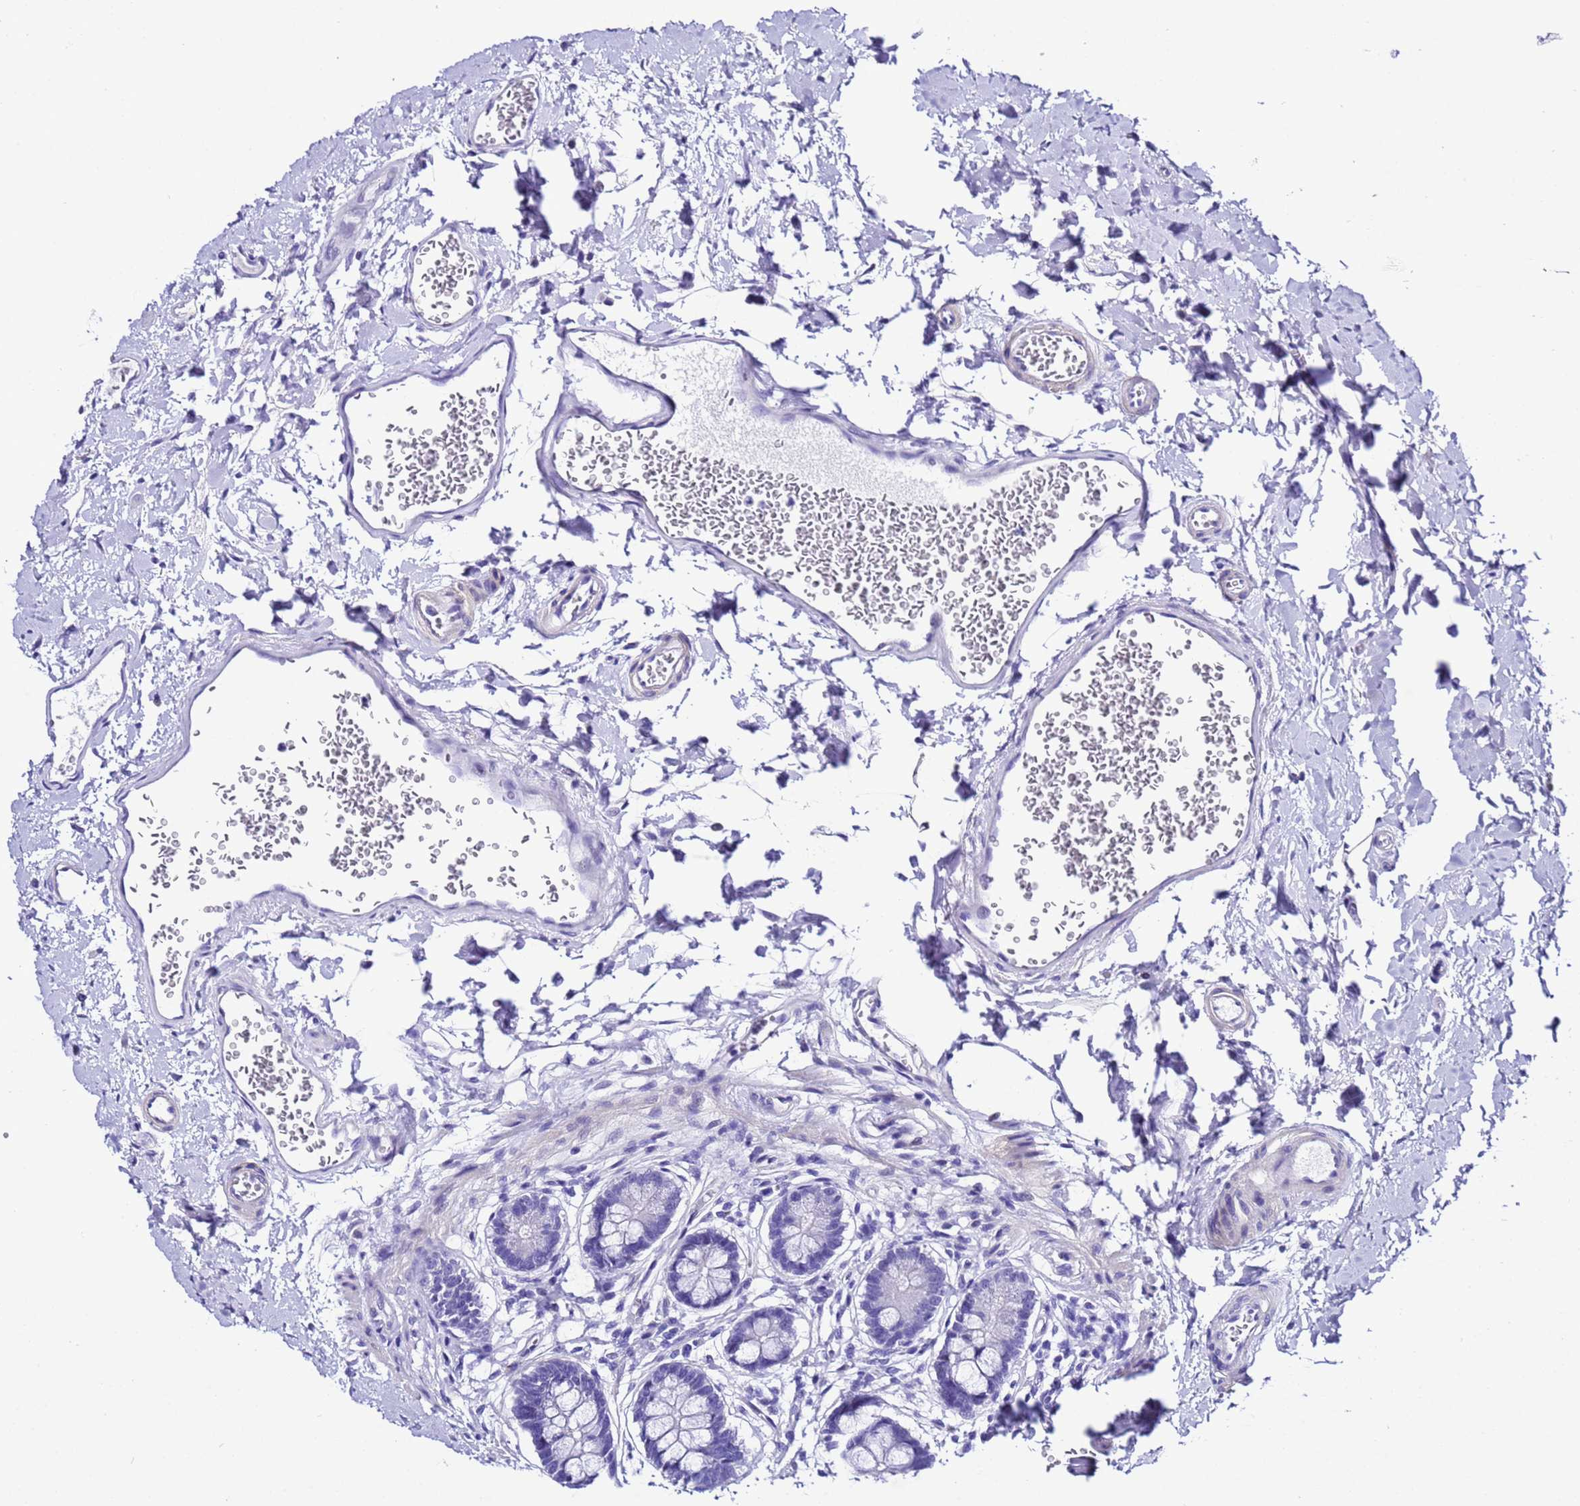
{"staining": {"intensity": "negative", "quantity": "none", "location": "none"}, "tissue": "small intestine", "cell_type": "Glandular cells", "image_type": "normal", "snomed": [{"axis": "morphology", "description": "Normal tissue, NOS"}, {"axis": "topography", "description": "Small intestine"}], "caption": "Immunohistochemistry image of benign small intestine: human small intestine stained with DAB (3,3'-diaminobenzidine) demonstrates no significant protein positivity in glandular cells. (Brightfield microscopy of DAB immunohistochemistry (IHC) at high magnification).", "gene": "ZNF417", "patient": {"sex": "male", "age": 52}}